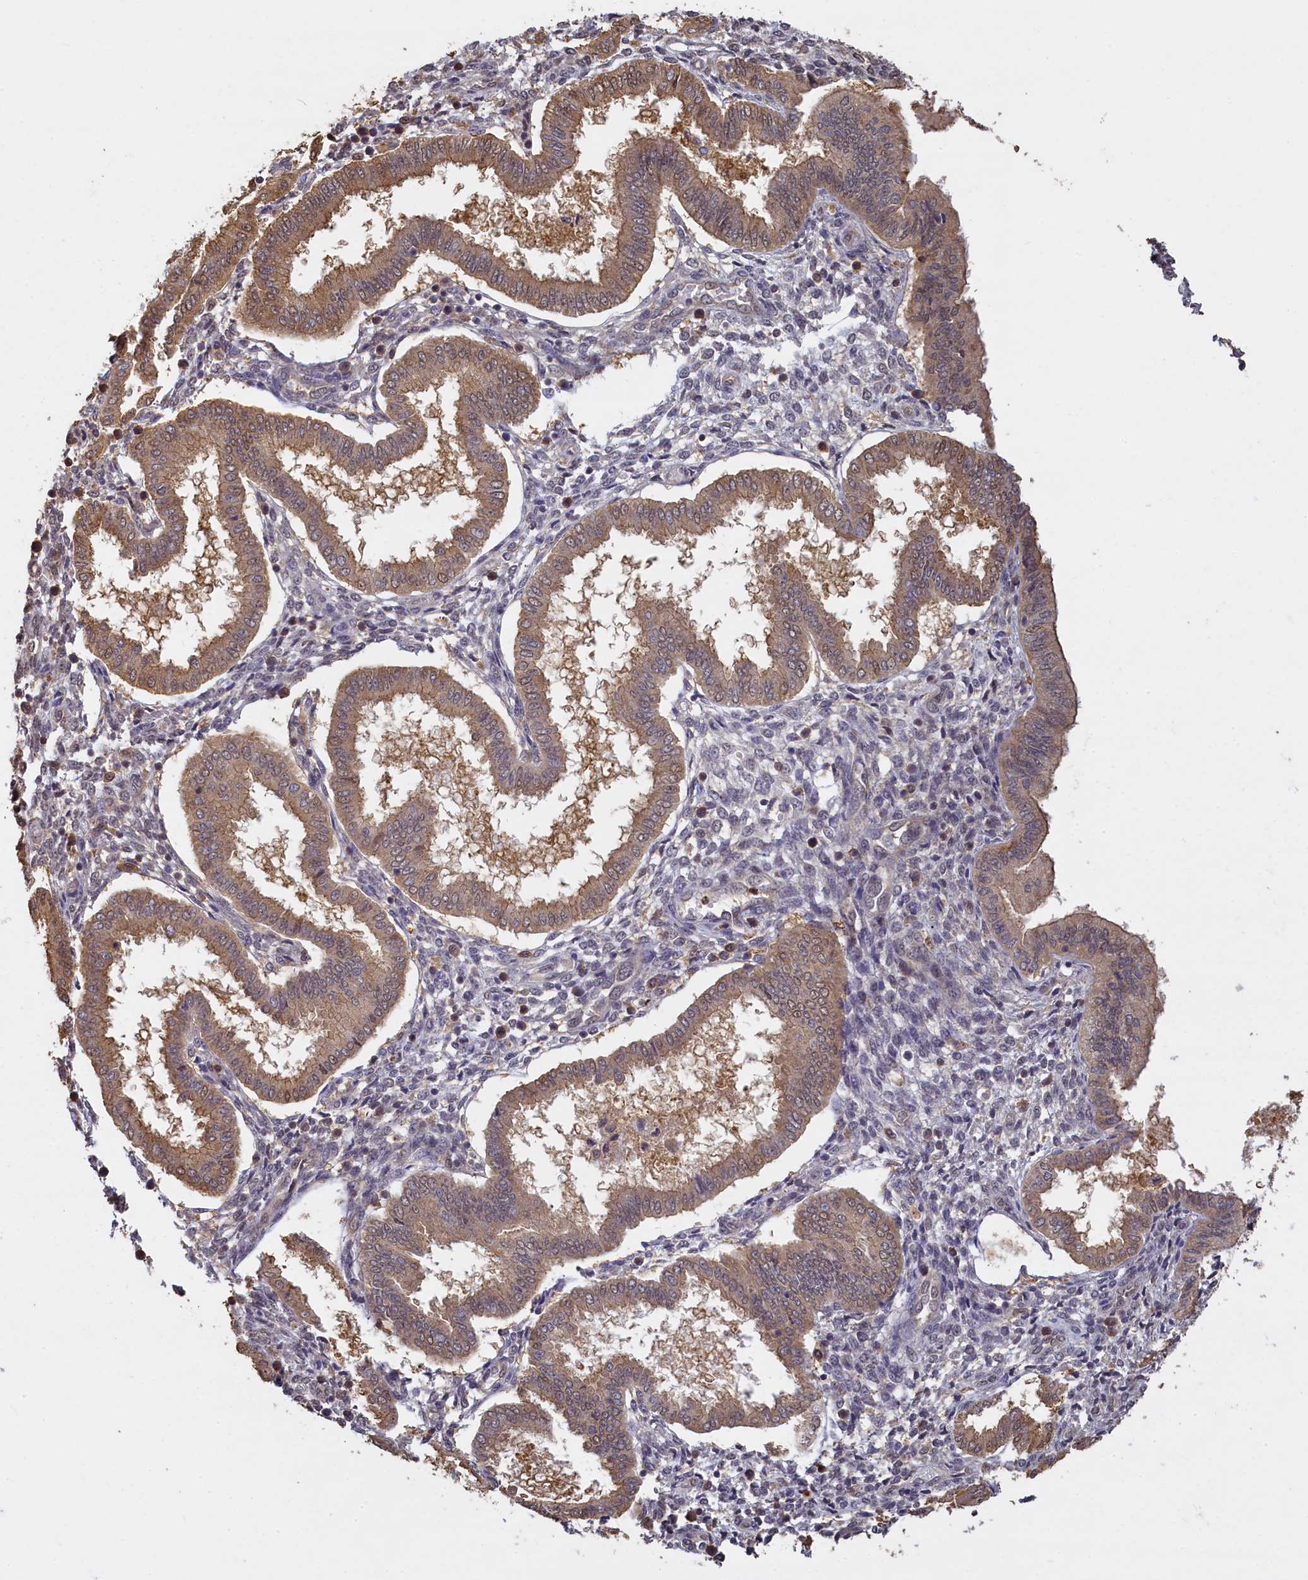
{"staining": {"intensity": "negative", "quantity": "none", "location": "none"}, "tissue": "endometrium", "cell_type": "Cells in endometrial stroma", "image_type": "normal", "snomed": [{"axis": "morphology", "description": "Normal tissue, NOS"}, {"axis": "topography", "description": "Endometrium"}], "caption": "Protein analysis of benign endometrium shows no significant positivity in cells in endometrial stroma.", "gene": "UCHL3", "patient": {"sex": "female", "age": 24}}